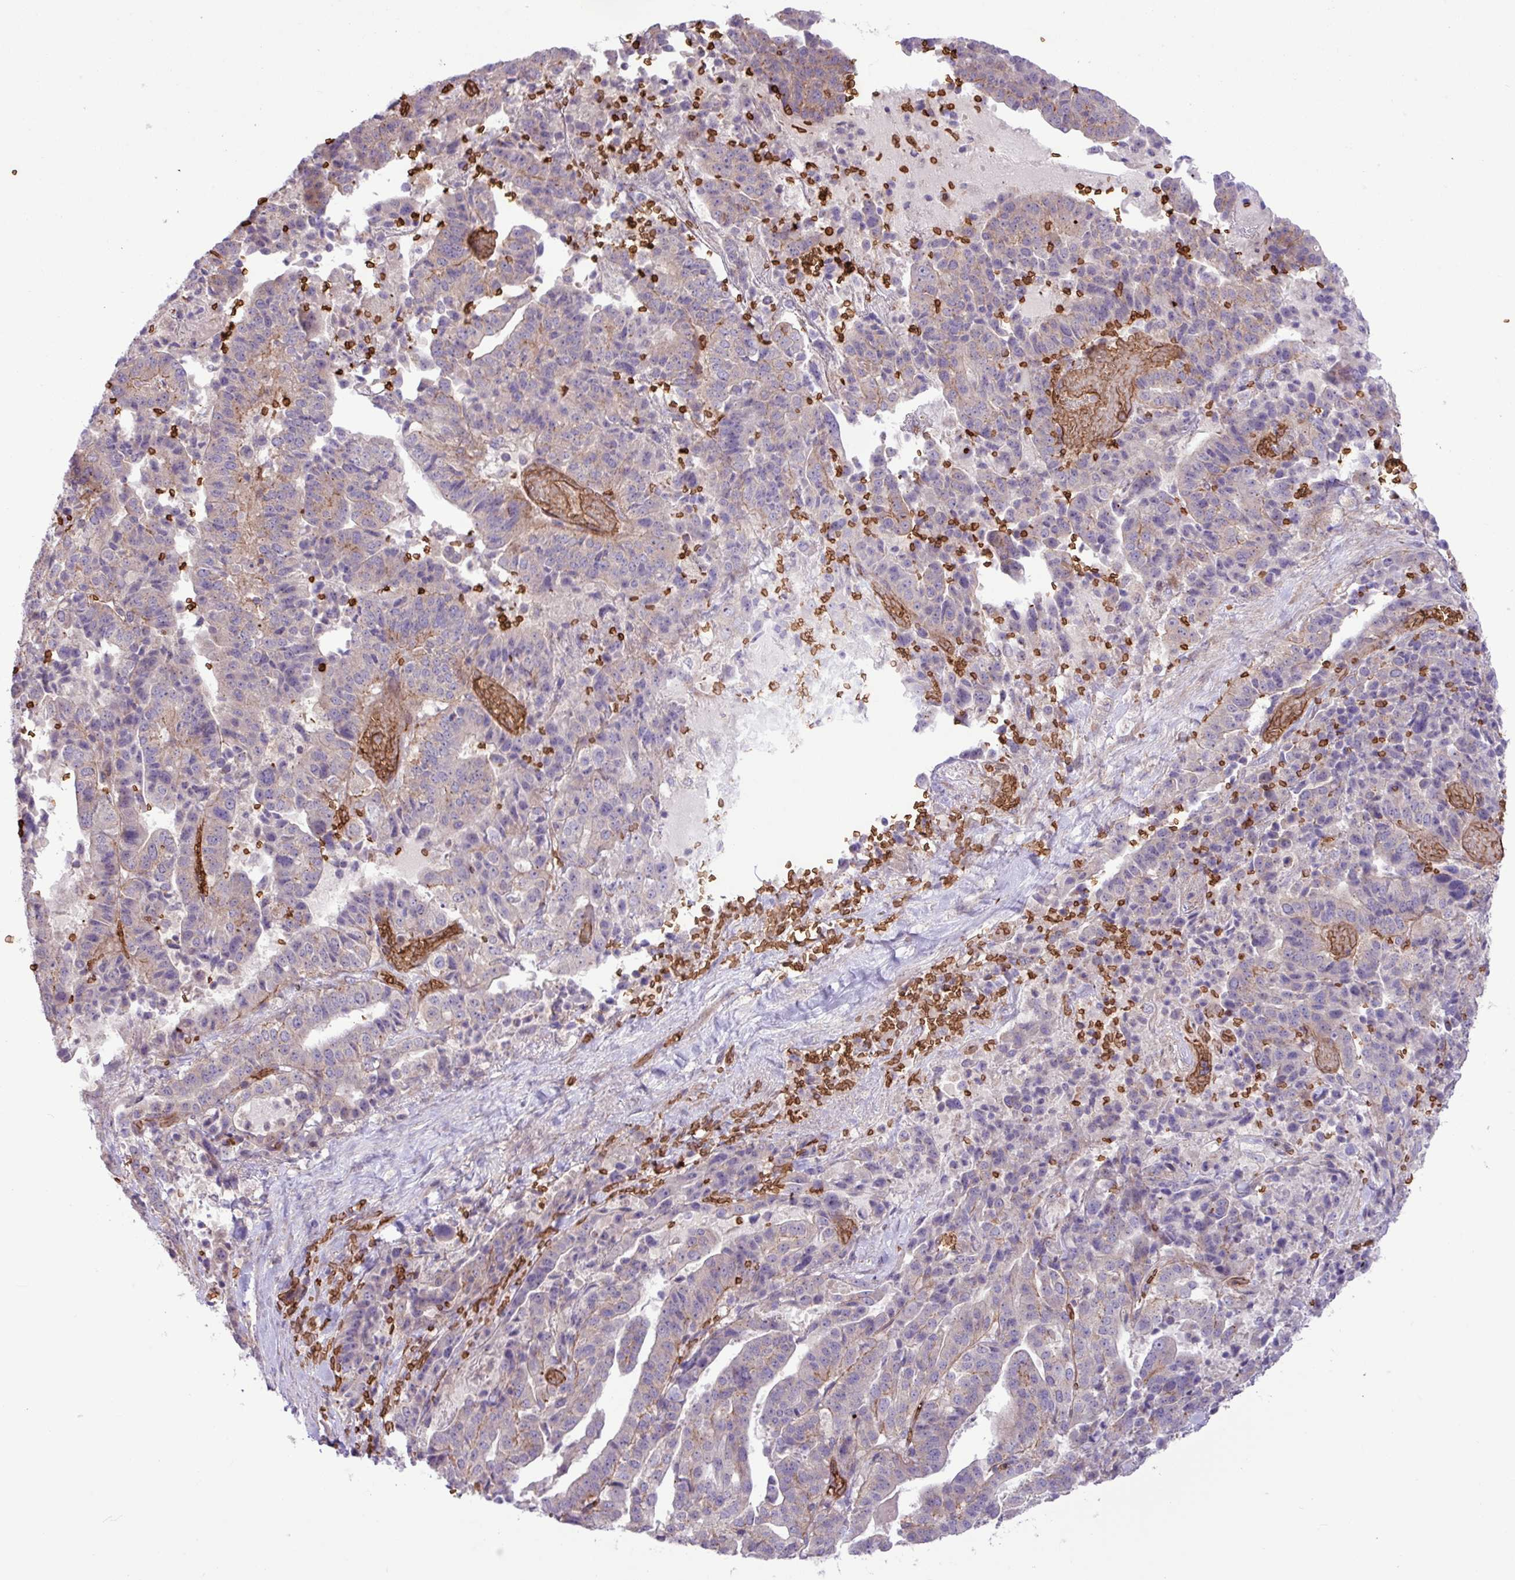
{"staining": {"intensity": "weak", "quantity": "<25%", "location": "cytoplasmic/membranous"}, "tissue": "stomach cancer", "cell_type": "Tumor cells", "image_type": "cancer", "snomed": [{"axis": "morphology", "description": "Adenocarcinoma, NOS"}, {"axis": "topography", "description": "Stomach"}], "caption": "Tumor cells show no significant positivity in stomach cancer (adenocarcinoma). (Brightfield microscopy of DAB IHC at high magnification).", "gene": "RAD21L1", "patient": {"sex": "male", "age": 48}}